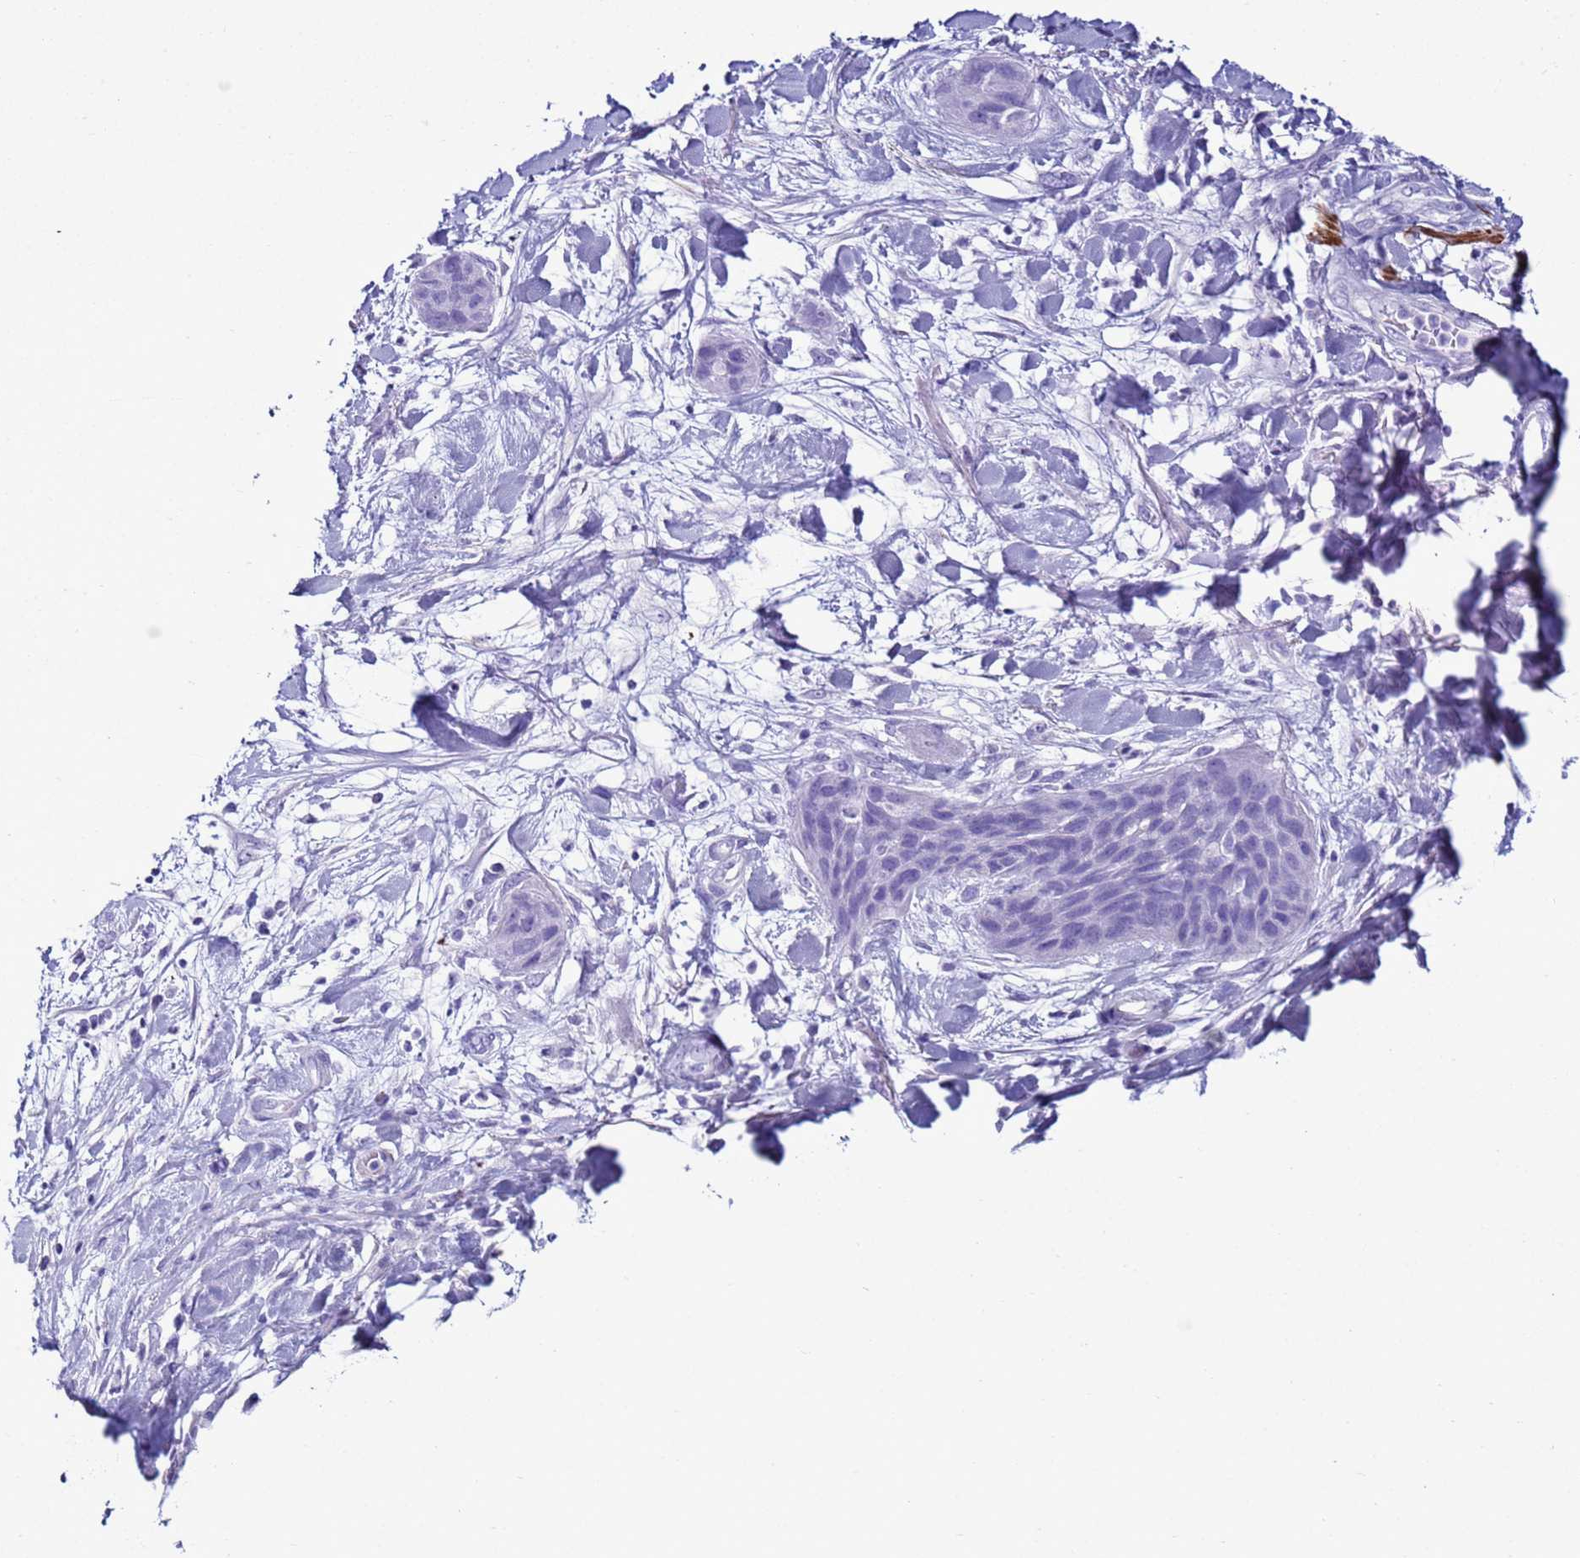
{"staining": {"intensity": "negative", "quantity": "none", "location": "none"}, "tissue": "lung cancer", "cell_type": "Tumor cells", "image_type": "cancer", "snomed": [{"axis": "morphology", "description": "Squamous cell carcinoma, NOS"}, {"axis": "topography", "description": "Lung"}], "caption": "Immunohistochemical staining of lung cancer (squamous cell carcinoma) reveals no significant staining in tumor cells.", "gene": "LCMT1", "patient": {"sex": "female", "age": 70}}